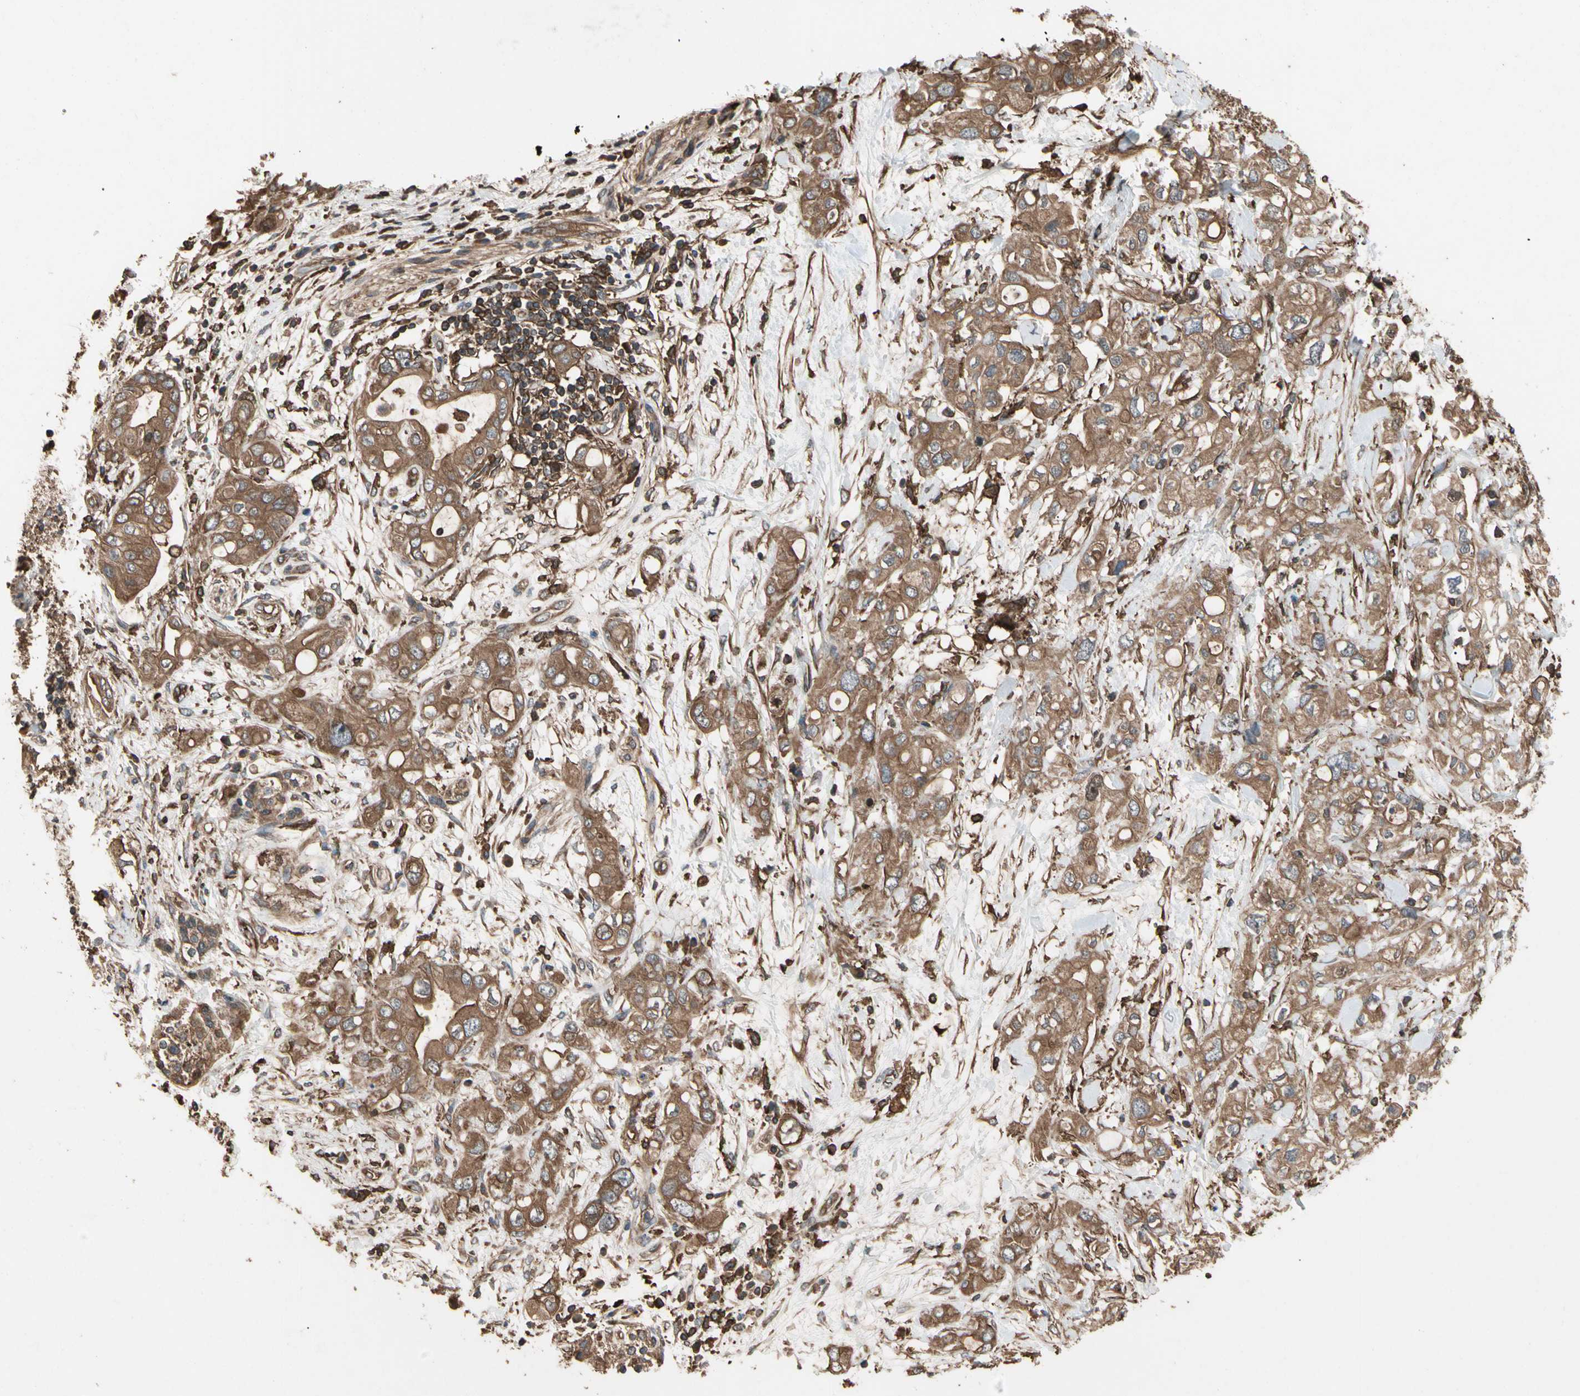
{"staining": {"intensity": "moderate", "quantity": ">75%", "location": "cytoplasmic/membranous"}, "tissue": "pancreatic cancer", "cell_type": "Tumor cells", "image_type": "cancer", "snomed": [{"axis": "morphology", "description": "Adenocarcinoma, NOS"}, {"axis": "topography", "description": "Pancreas"}], "caption": "This is an image of immunohistochemistry (IHC) staining of pancreatic adenocarcinoma, which shows moderate expression in the cytoplasmic/membranous of tumor cells.", "gene": "AGBL2", "patient": {"sex": "female", "age": 56}}